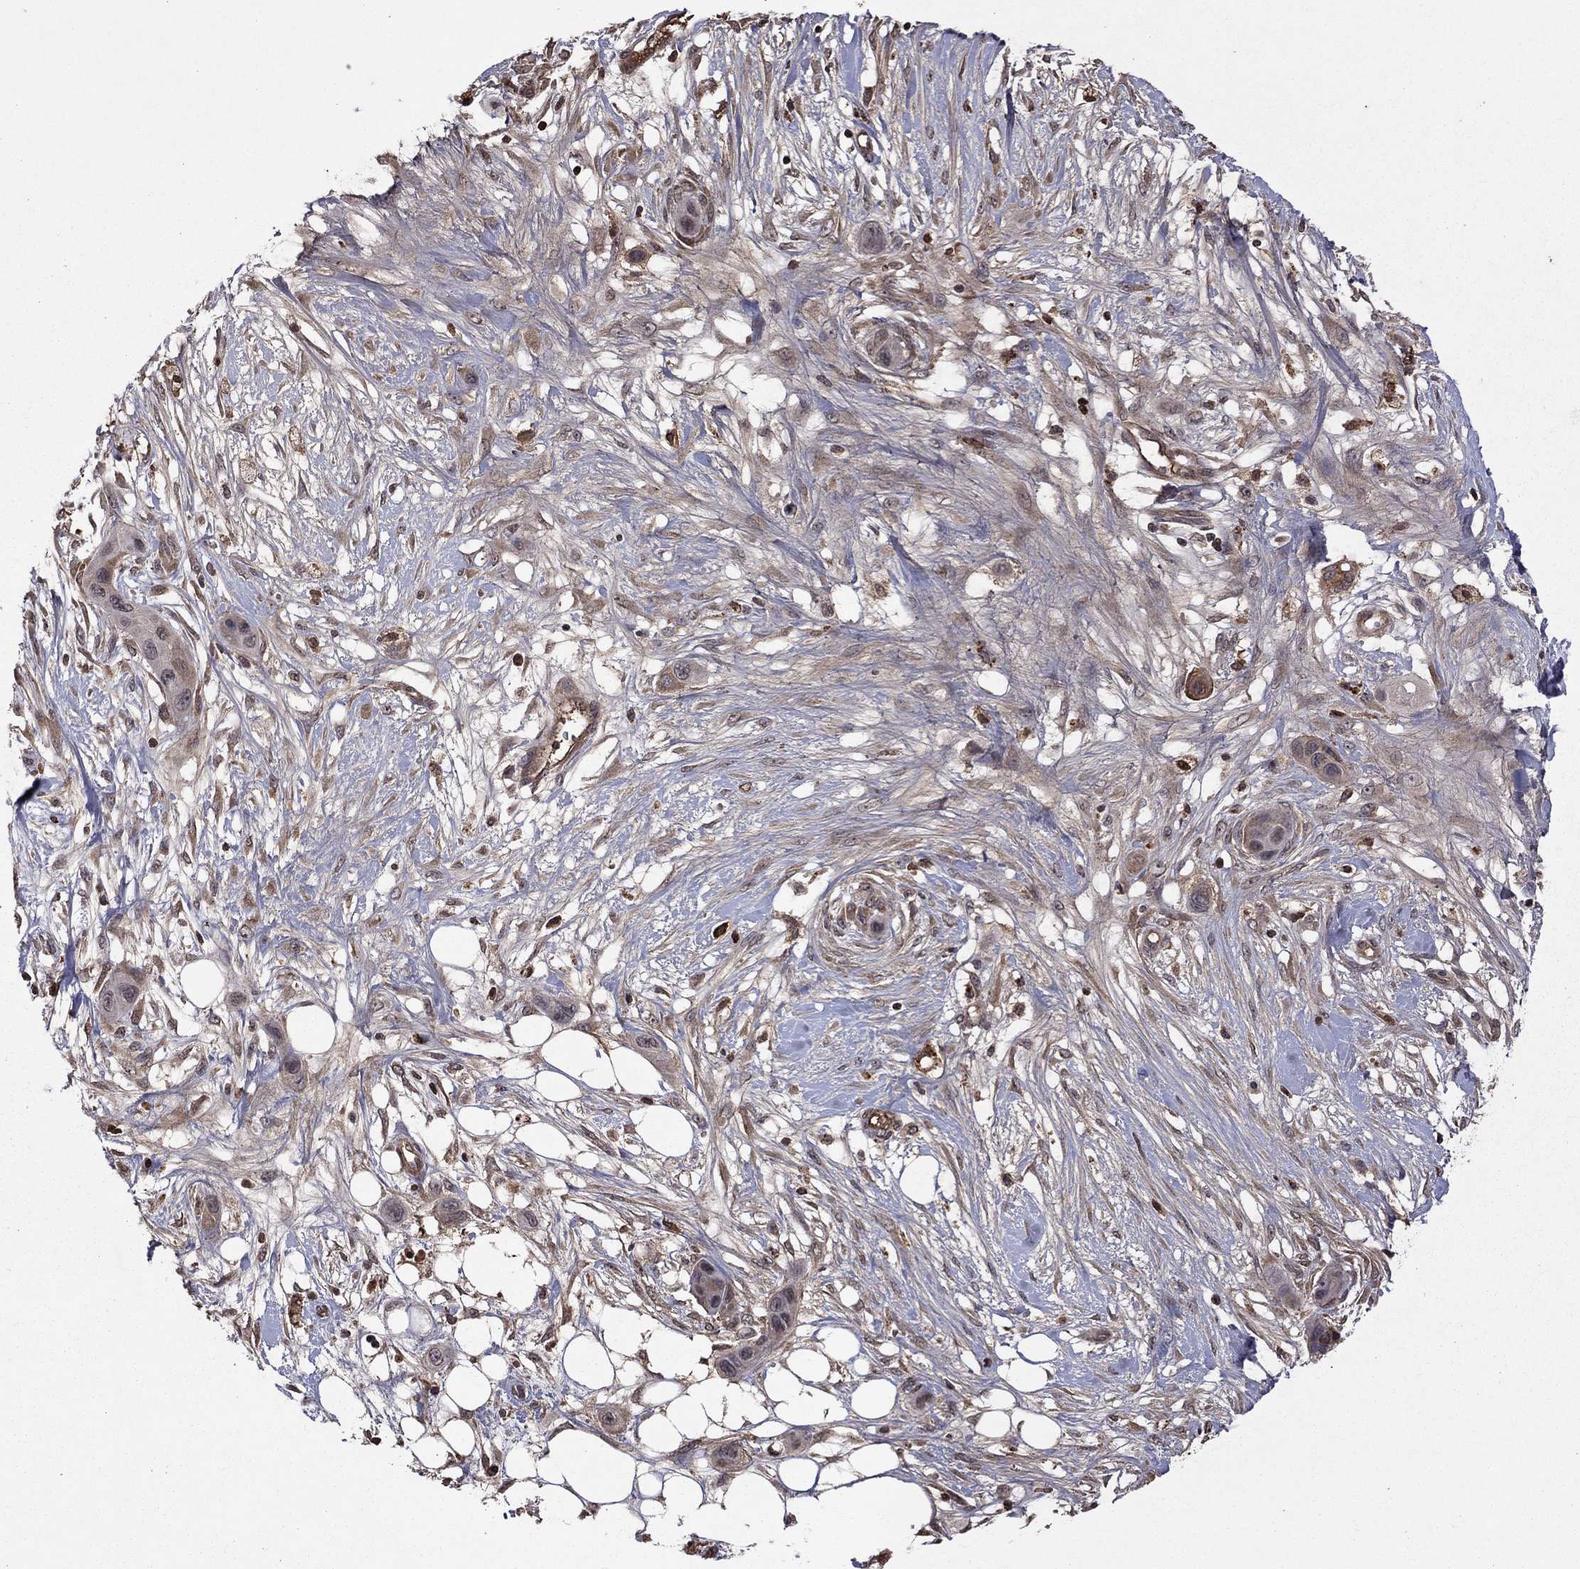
{"staining": {"intensity": "weak", "quantity": "<25%", "location": "cytoplasmic/membranous"}, "tissue": "skin cancer", "cell_type": "Tumor cells", "image_type": "cancer", "snomed": [{"axis": "morphology", "description": "Squamous cell carcinoma, NOS"}, {"axis": "topography", "description": "Skin"}], "caption": "A high-resolution image shows IHC staining of skin squamous cell carcinoma, which demonstrates no significant expression in tumor cells.", "gene": "NLGN1", "patient": {"sex": "male", "age": 79}}